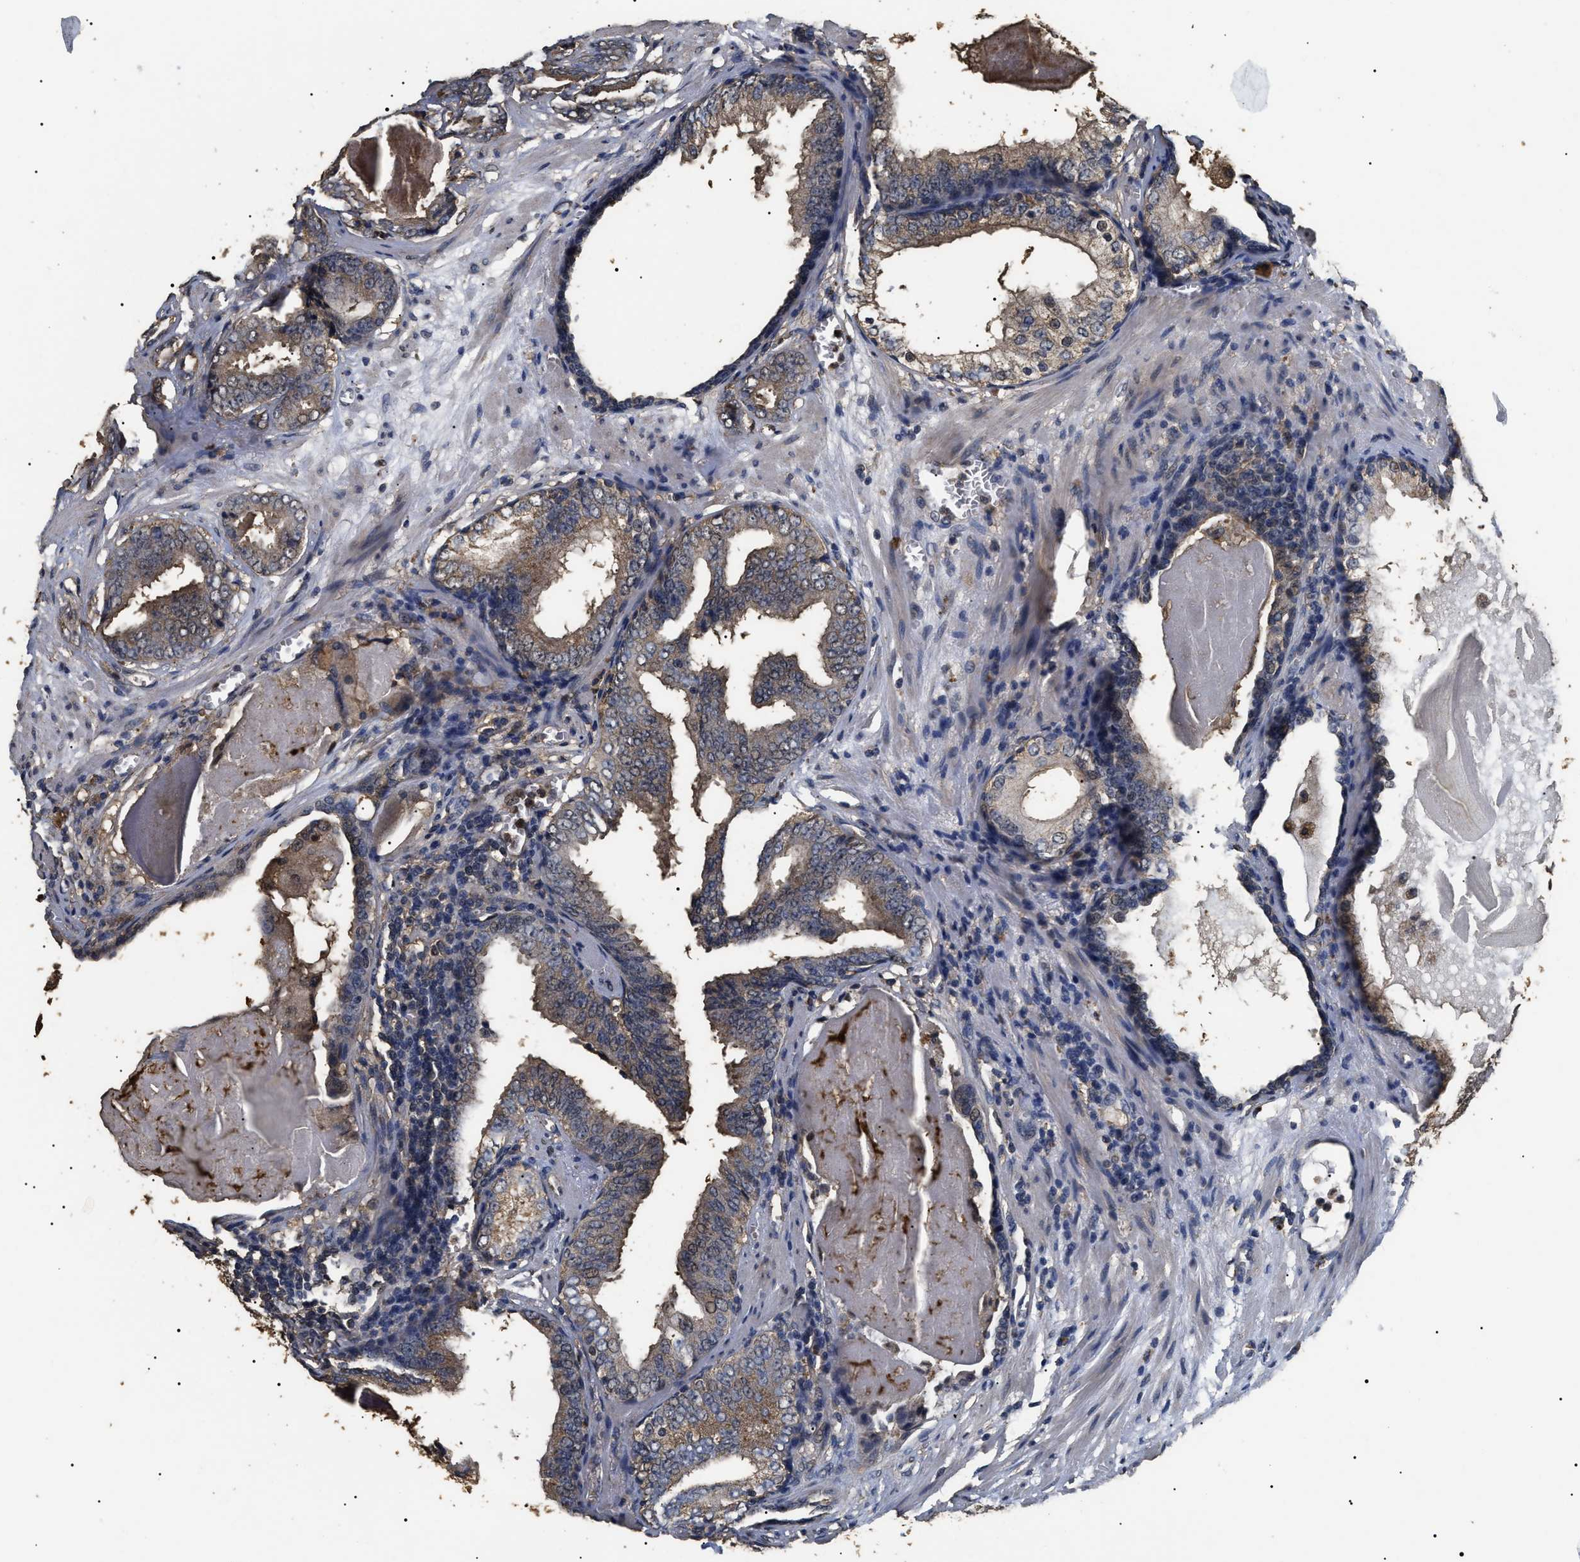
{"staining": {"intensity": "weak", "quantity": ">75%", "location": "cytoplasmic/membranous"}, "tissue": "prostate cancer", "cell_type": "Tumor cells", "image_type": "cancer", "snomed": [{"axis": "morphology", "description": "Adenocarcinoma, Medium grade"}, {"axis": "topography", "description": "Prostate"}], "caption": "Immunohistochemistry (IHC) histopathology image of neoplastic tissue: human prostate cancer stained using immunohistochemistry (IHC) displays low levels of weak protein expression localized specifically in the cytoplasmic/membranous of tumor cells, appearing as a cytoplasmic/membranous brown color.", "gene": "PSMD8", "patient": {"sex": "male", "age": 79}}